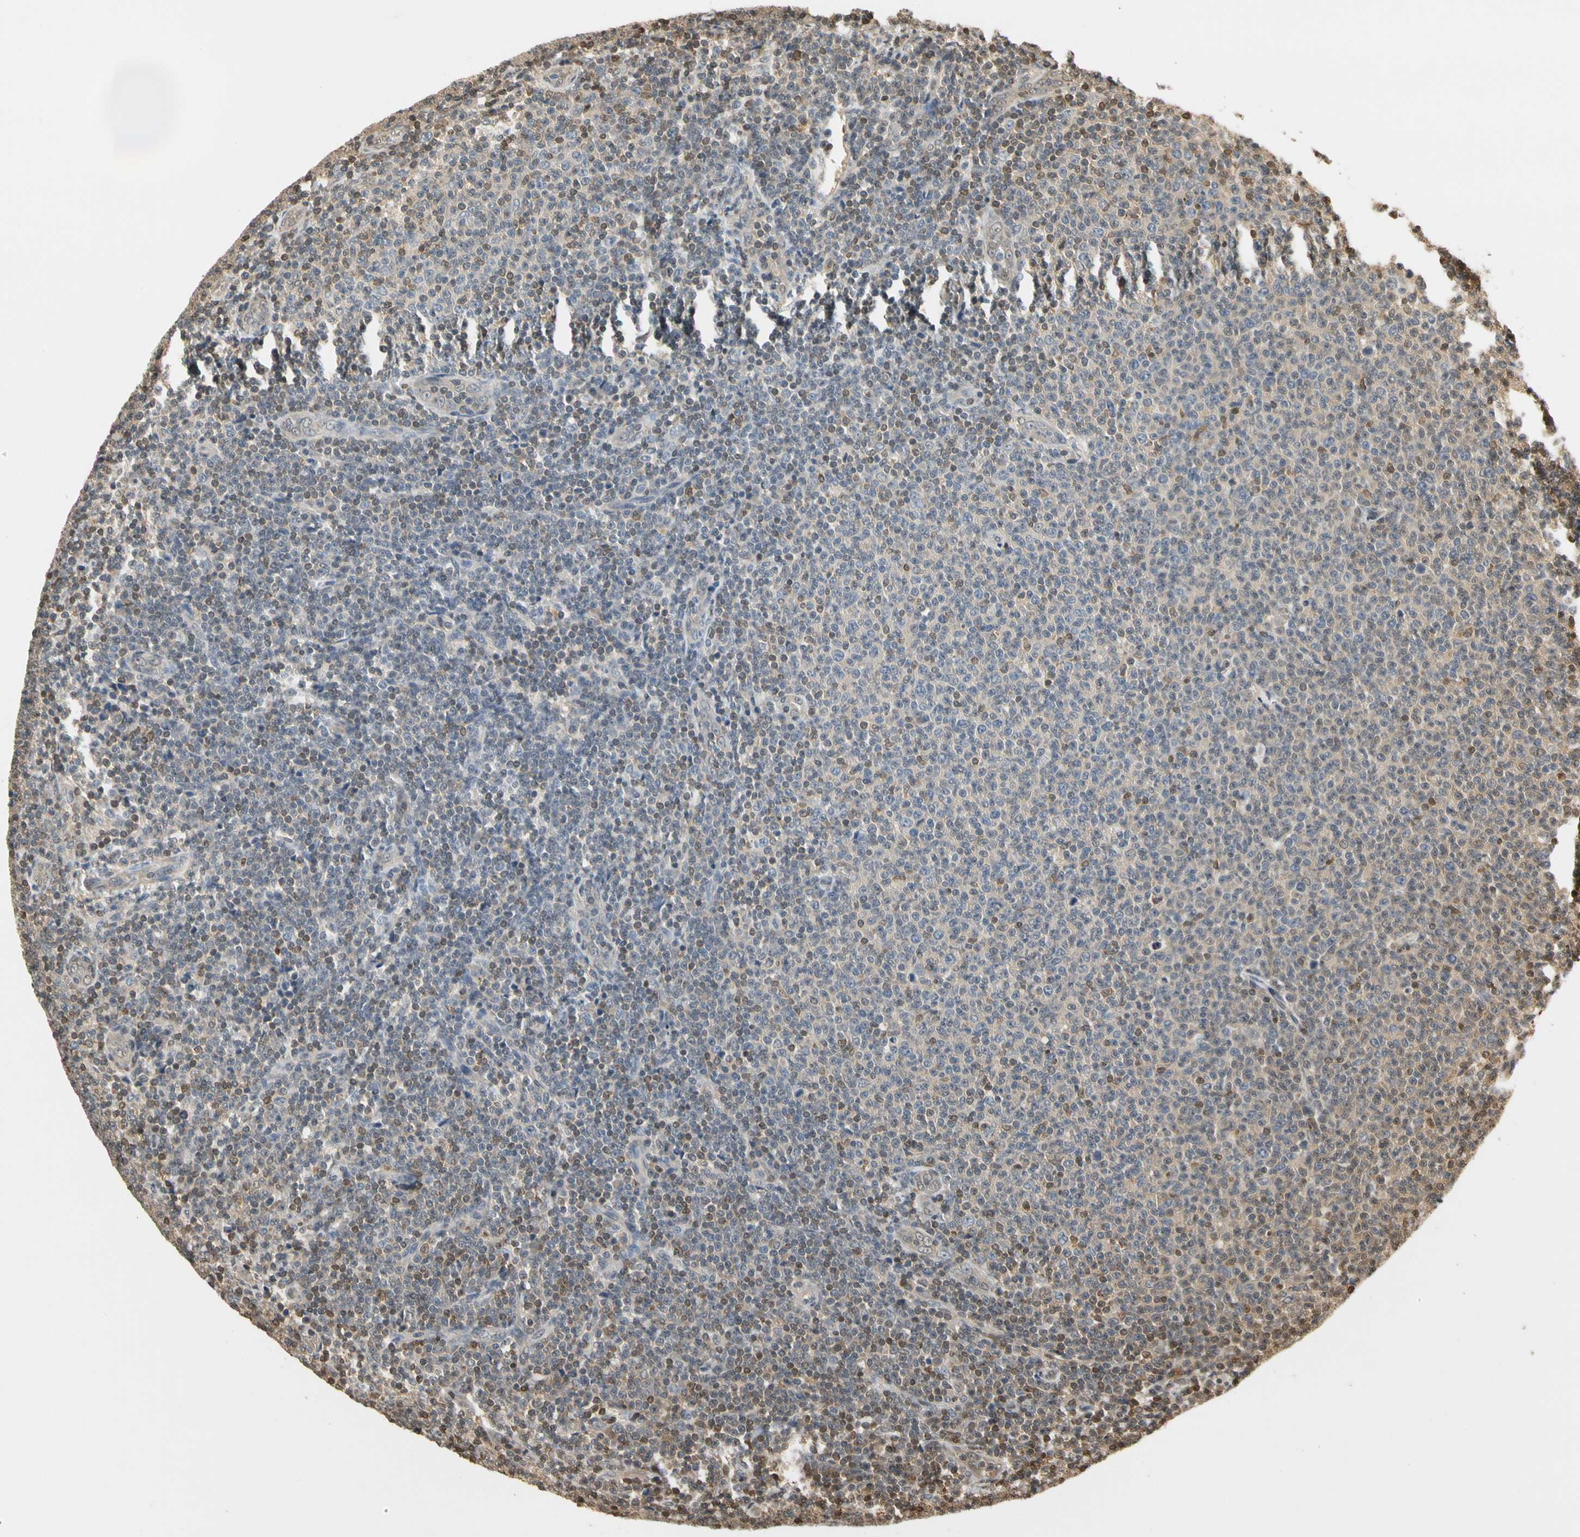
{"staining": {"intensity": "weak", "quantity": ">75%", "location": "cytoplasmic/membranous,nuclear"}, "tissue": "lymphoma", "cell_type": "Tumor cells", "image_type": "cancer", "snomed": [{"axis": "morphology", "description": "Malignant lymphoma, non-Hodgkin's type, Low grade"}, {"axis": "topography", "description": "Lymph node"}], "caption": "There is low levels of weak cytoplasmic/membranous and nuclear positivity in tumor cells of lymphoma, as demonstrated by immunohistochemical staining (brown color).", "gene": "SOD1", "patient": {"sex": "male", "age": 66}}